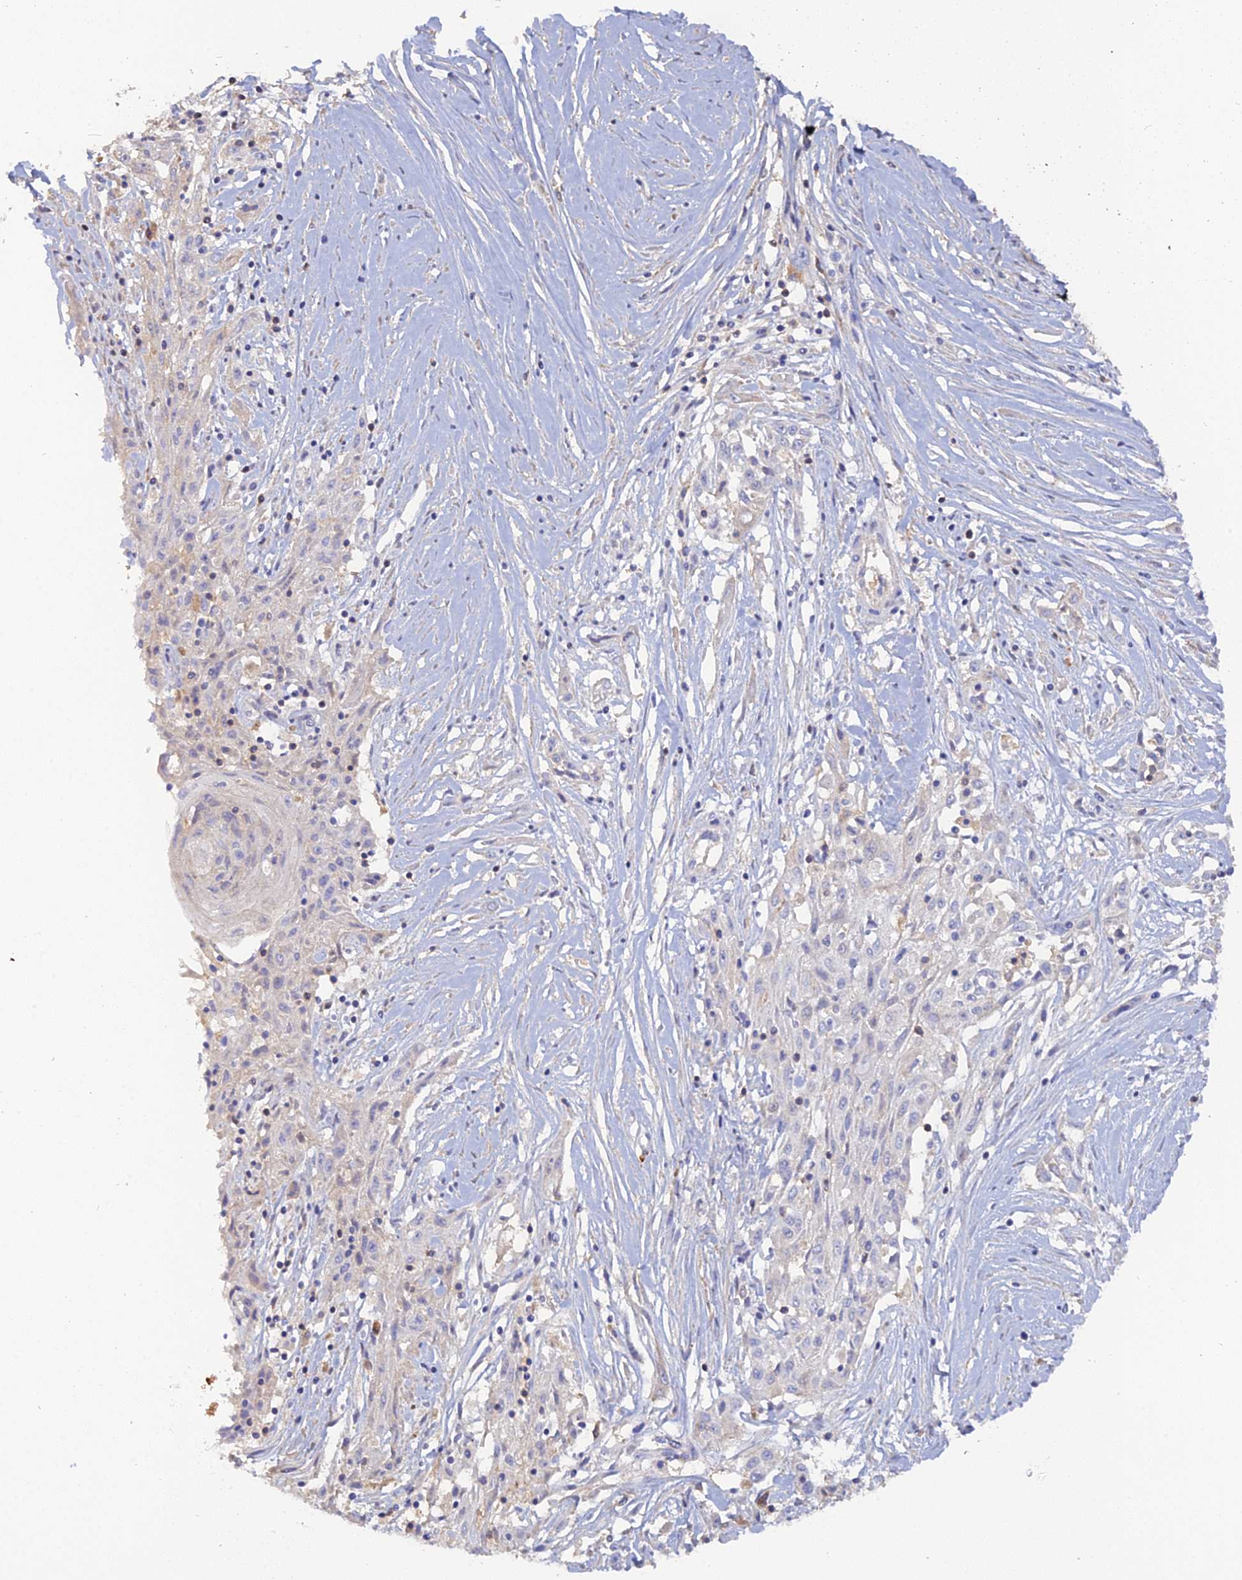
{"staining": {"intensity": "negative", "quantity": "none", "location": "none"}, "tissue": "skin cancer", "cell_type": "Tumor cells", "image_type": "cancer", "snomed": [{"axis": "morphology", "description": "Squamous cell carcinoma, NOS"}, {"axis": "morphology", "description": "Squamous cell carcinoma, metastatic, NOS"}, {"axis": "topography", "description": "Skin"}, {"axis": "topography", "description": "Lymph node"}], "caption": "Immunohistochemical staining of skin cancer demonstrates no significant expression in tumor cells.", "gene": "ADGRA1", "patient": {"sex": "male", "age": 75}}